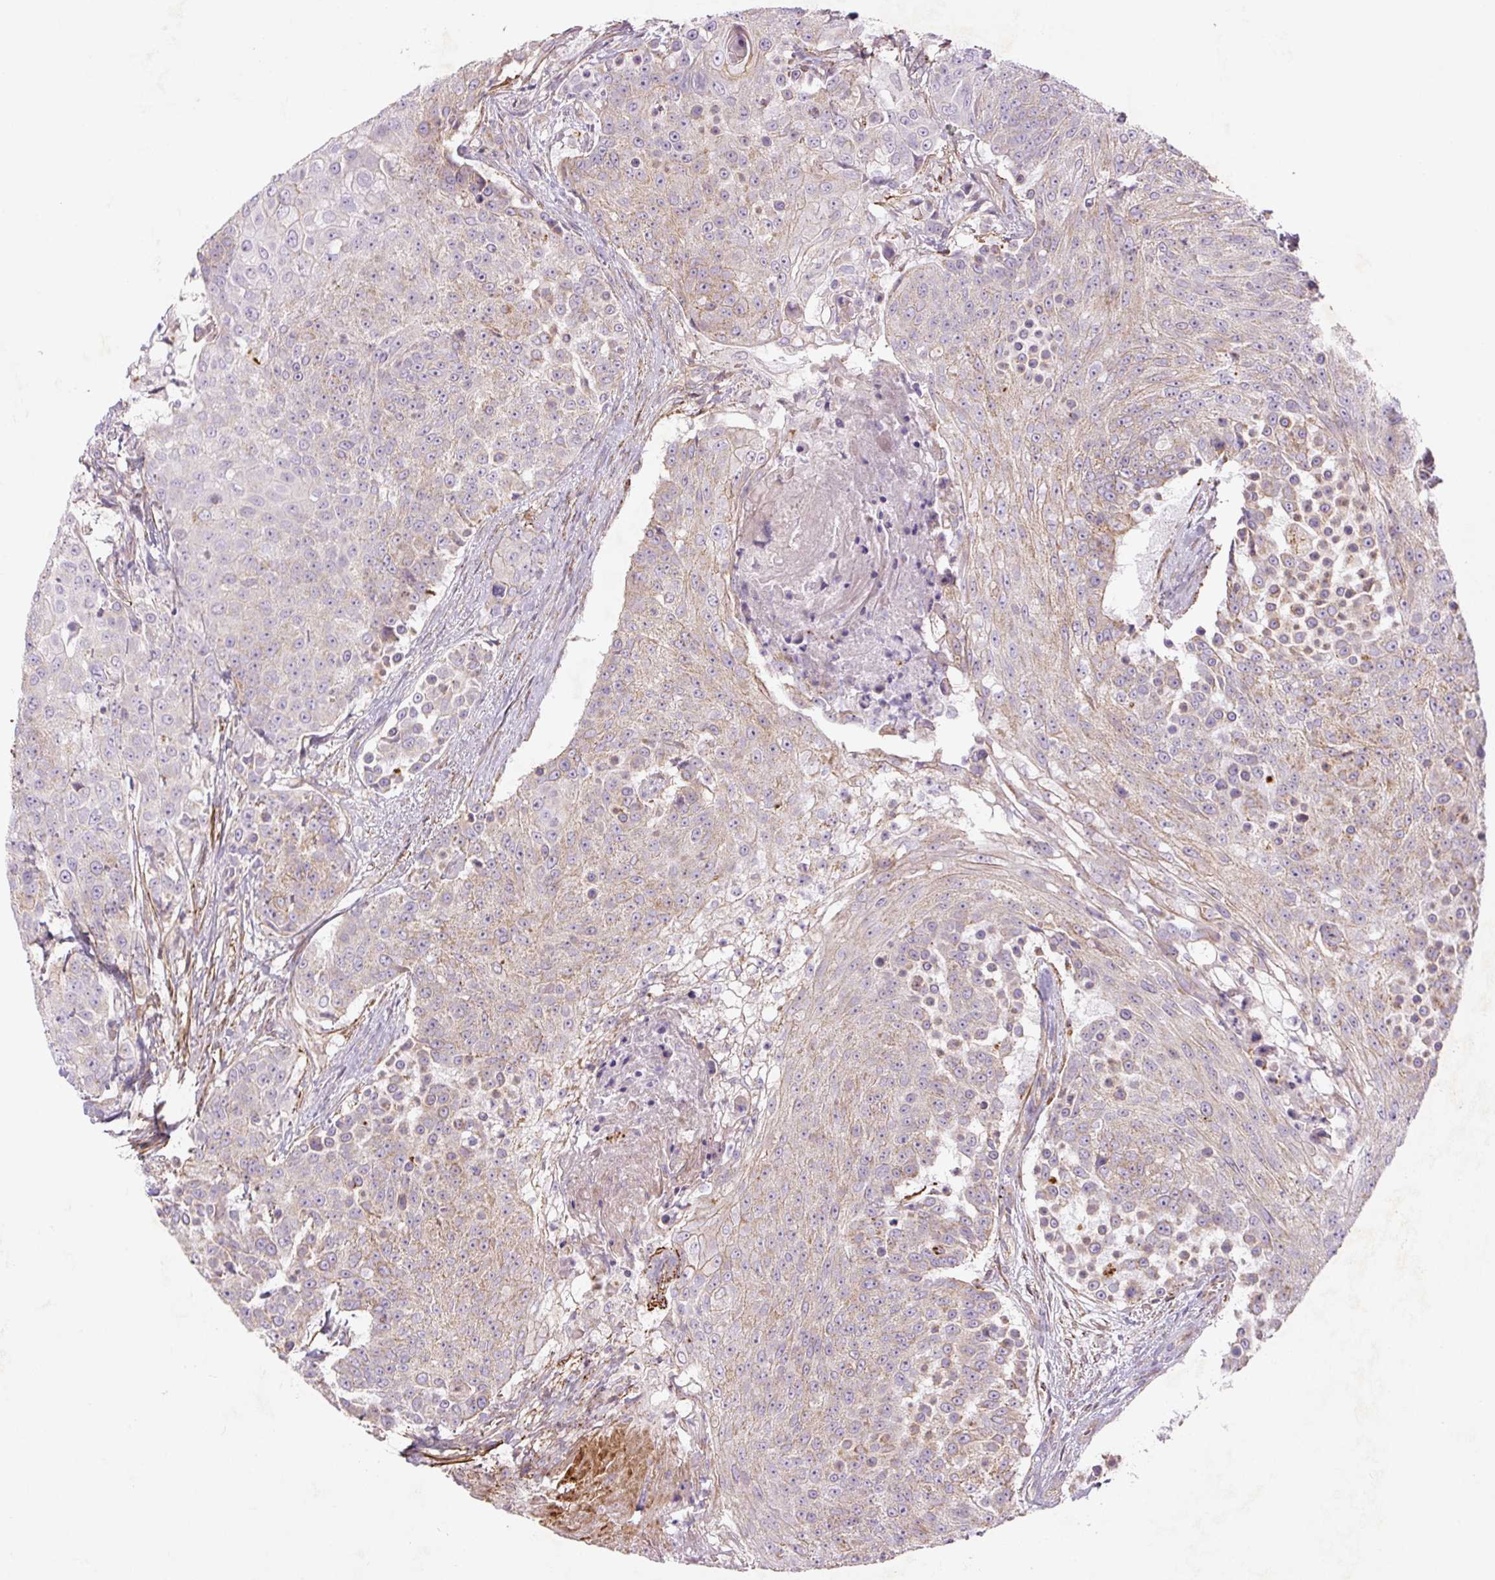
{"staining": {"intensity": "weak", "quantity": "25%-75%", "location": "cytoplasmic/membranous"}, "tissue": "urothelial cancer", "cell_type": "Tumor cells", "image_type": "cancer", "snomed": [{"axis": "morphology", "description": "Urothelial carcinoma, High grade"}, {"axis": "topography", "description": "Urinary bladder"}], "caption": "Protein staining of high-grade urothelial carcinoma tissue exhibits weak cytoplasmic/membranous staining in about 25%-75% of tumor cells.", "gene": "CCNI2", "patient": {"sex": "female", "age": 63}}